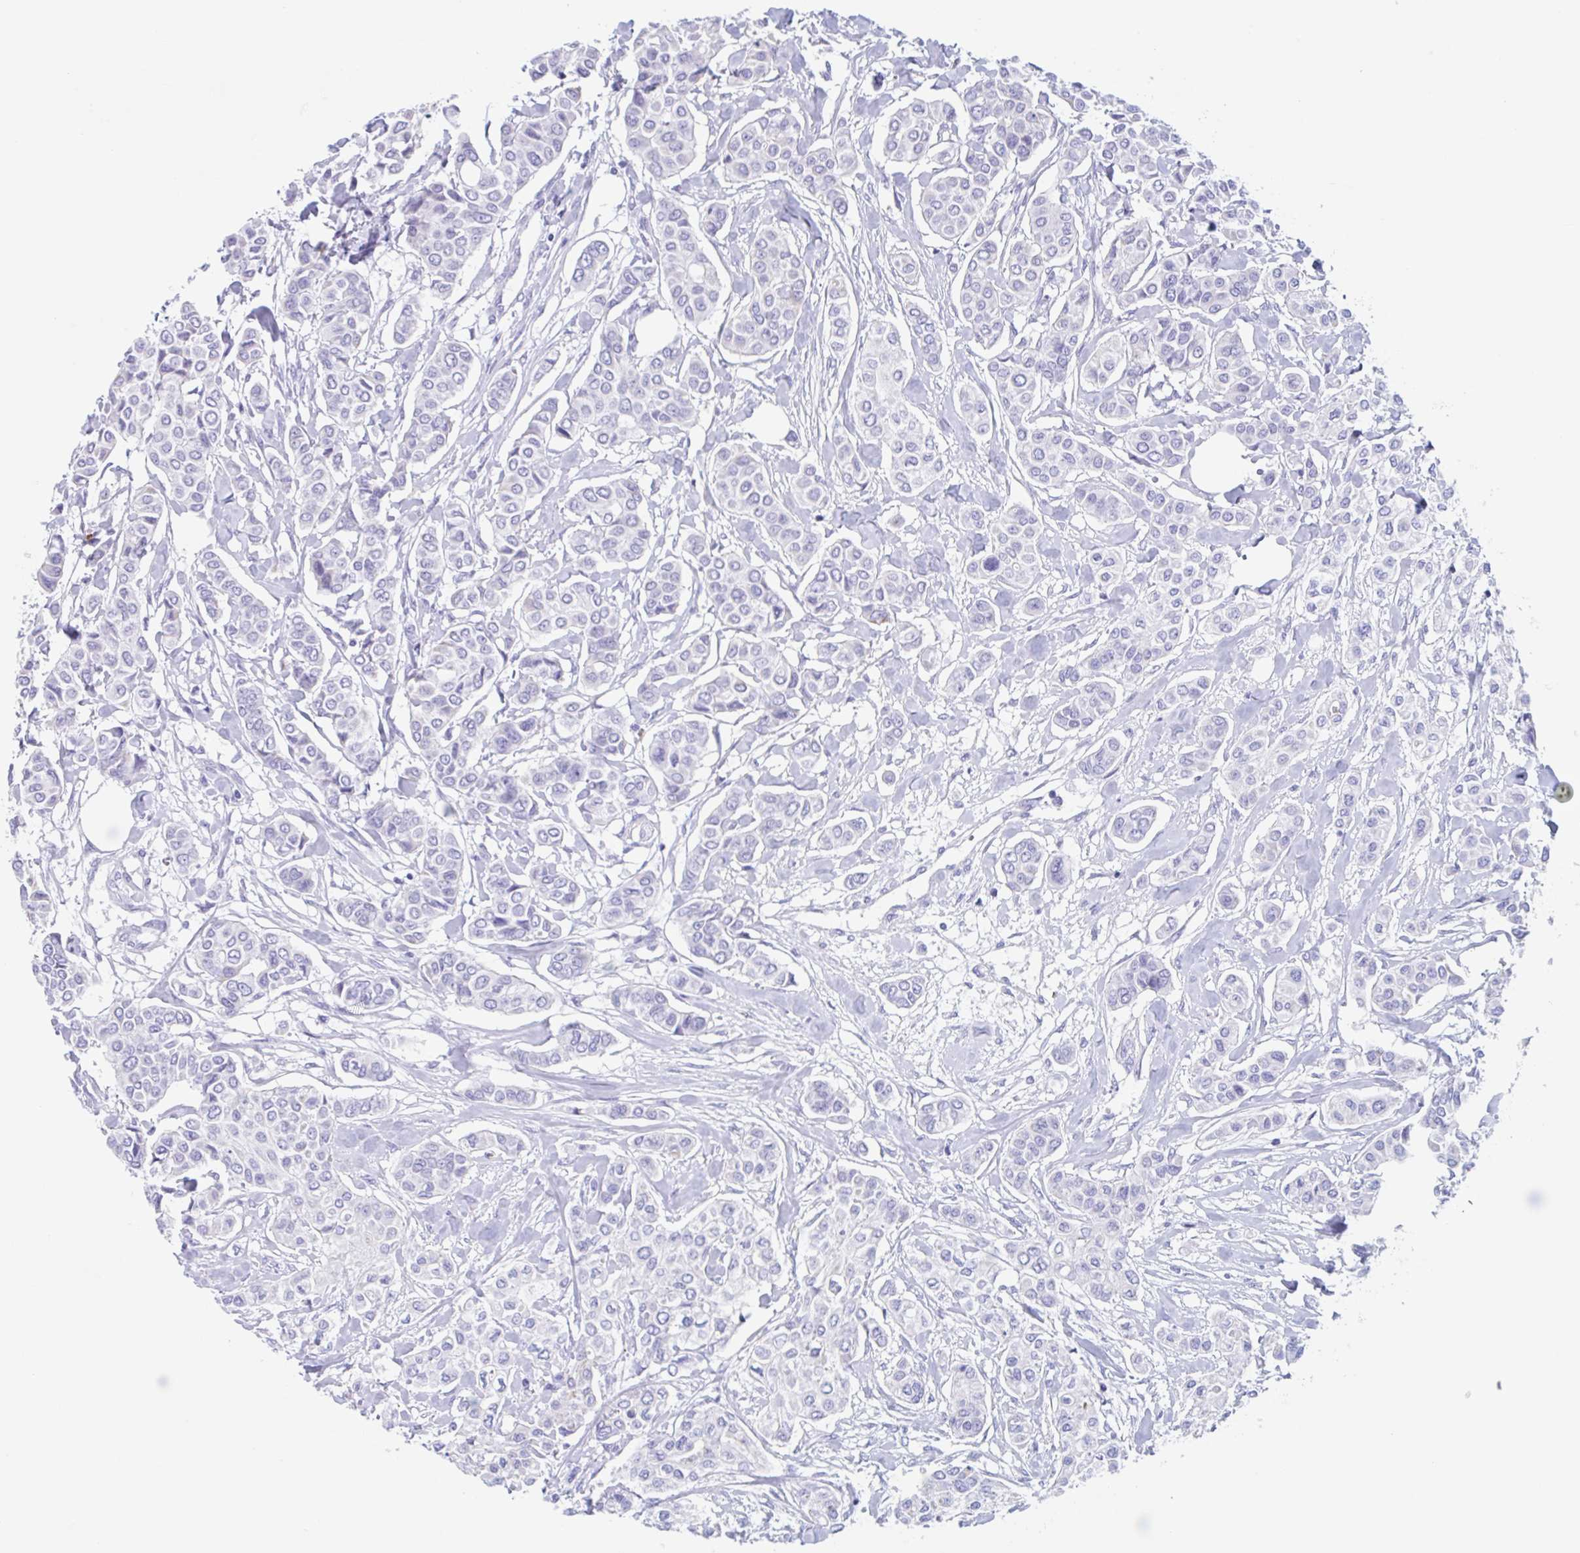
{"staining": {"intensity": "negative", "quantity": "none", "location": "none"}, "tissue": "breast cancer", "cell_type": "Tumor cells", "image_type": "cancer", "snomed": [{"axis": "morphology", "description": "Lobular carcinoma"}, {"axis": "topography", "description": "Breast"}], "caption": "The histopathology image shows no significant expression in tumor cells of breast cancer.", "gene": "CPTP", "patient": {"sex": "female", "age": 51}}